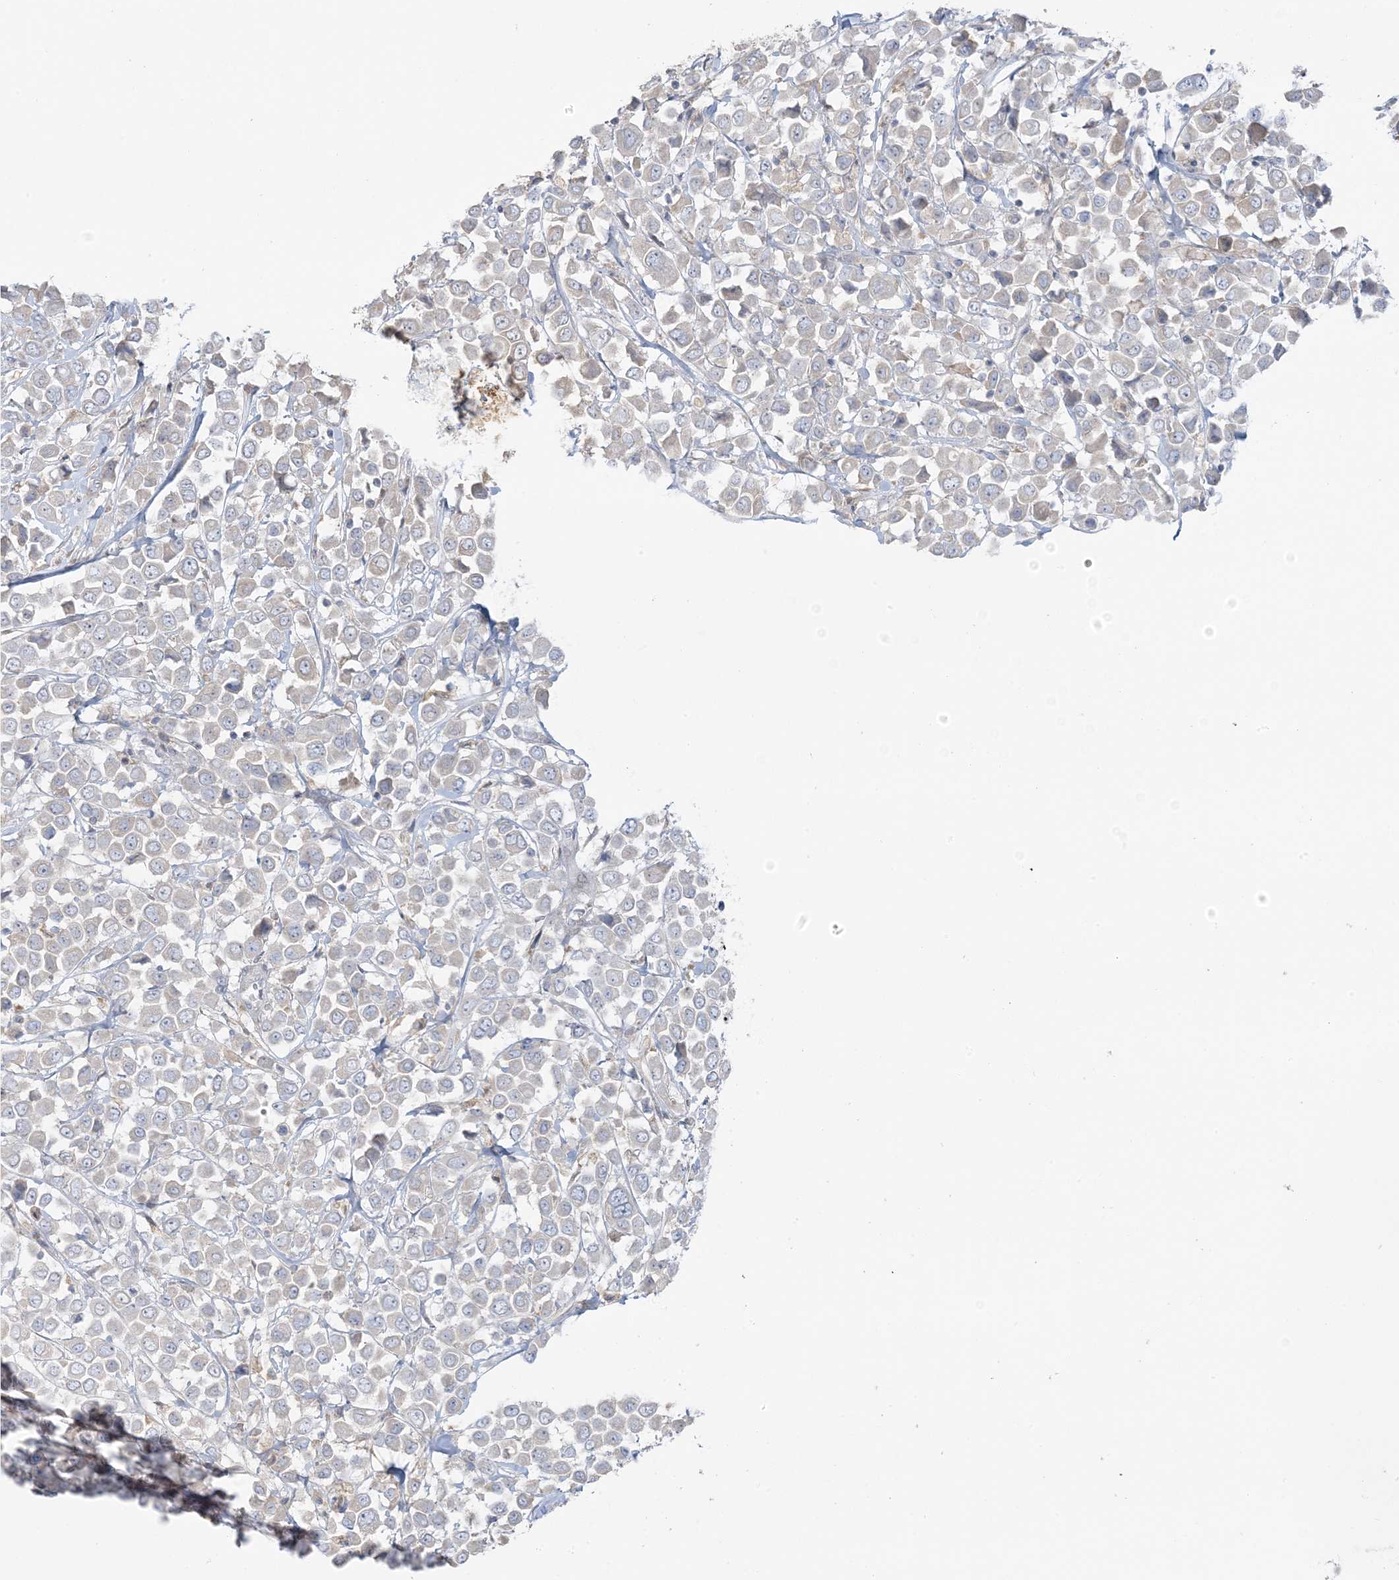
{"staining": {"intensity": "negative", "quantity": "none", "location": "none"}, "tissue": "breast cancer", "cell_type": "Tumor cells", "image_type": "cancer", "snomed": [{"axis": "morphology", "description": "Duct carcinoma"}, {"axis": "topography", "description": "Breast"}], "caption": "An IHC image of breast invasive ductal carcinoma is shown. There is no staining in tumor cells of breast invasive ductal carcinoma. (IHC, brightfield microscopy, high magnification).", "gene": "EEFSEC", "patient": {"sex": "female", "age": 61}}